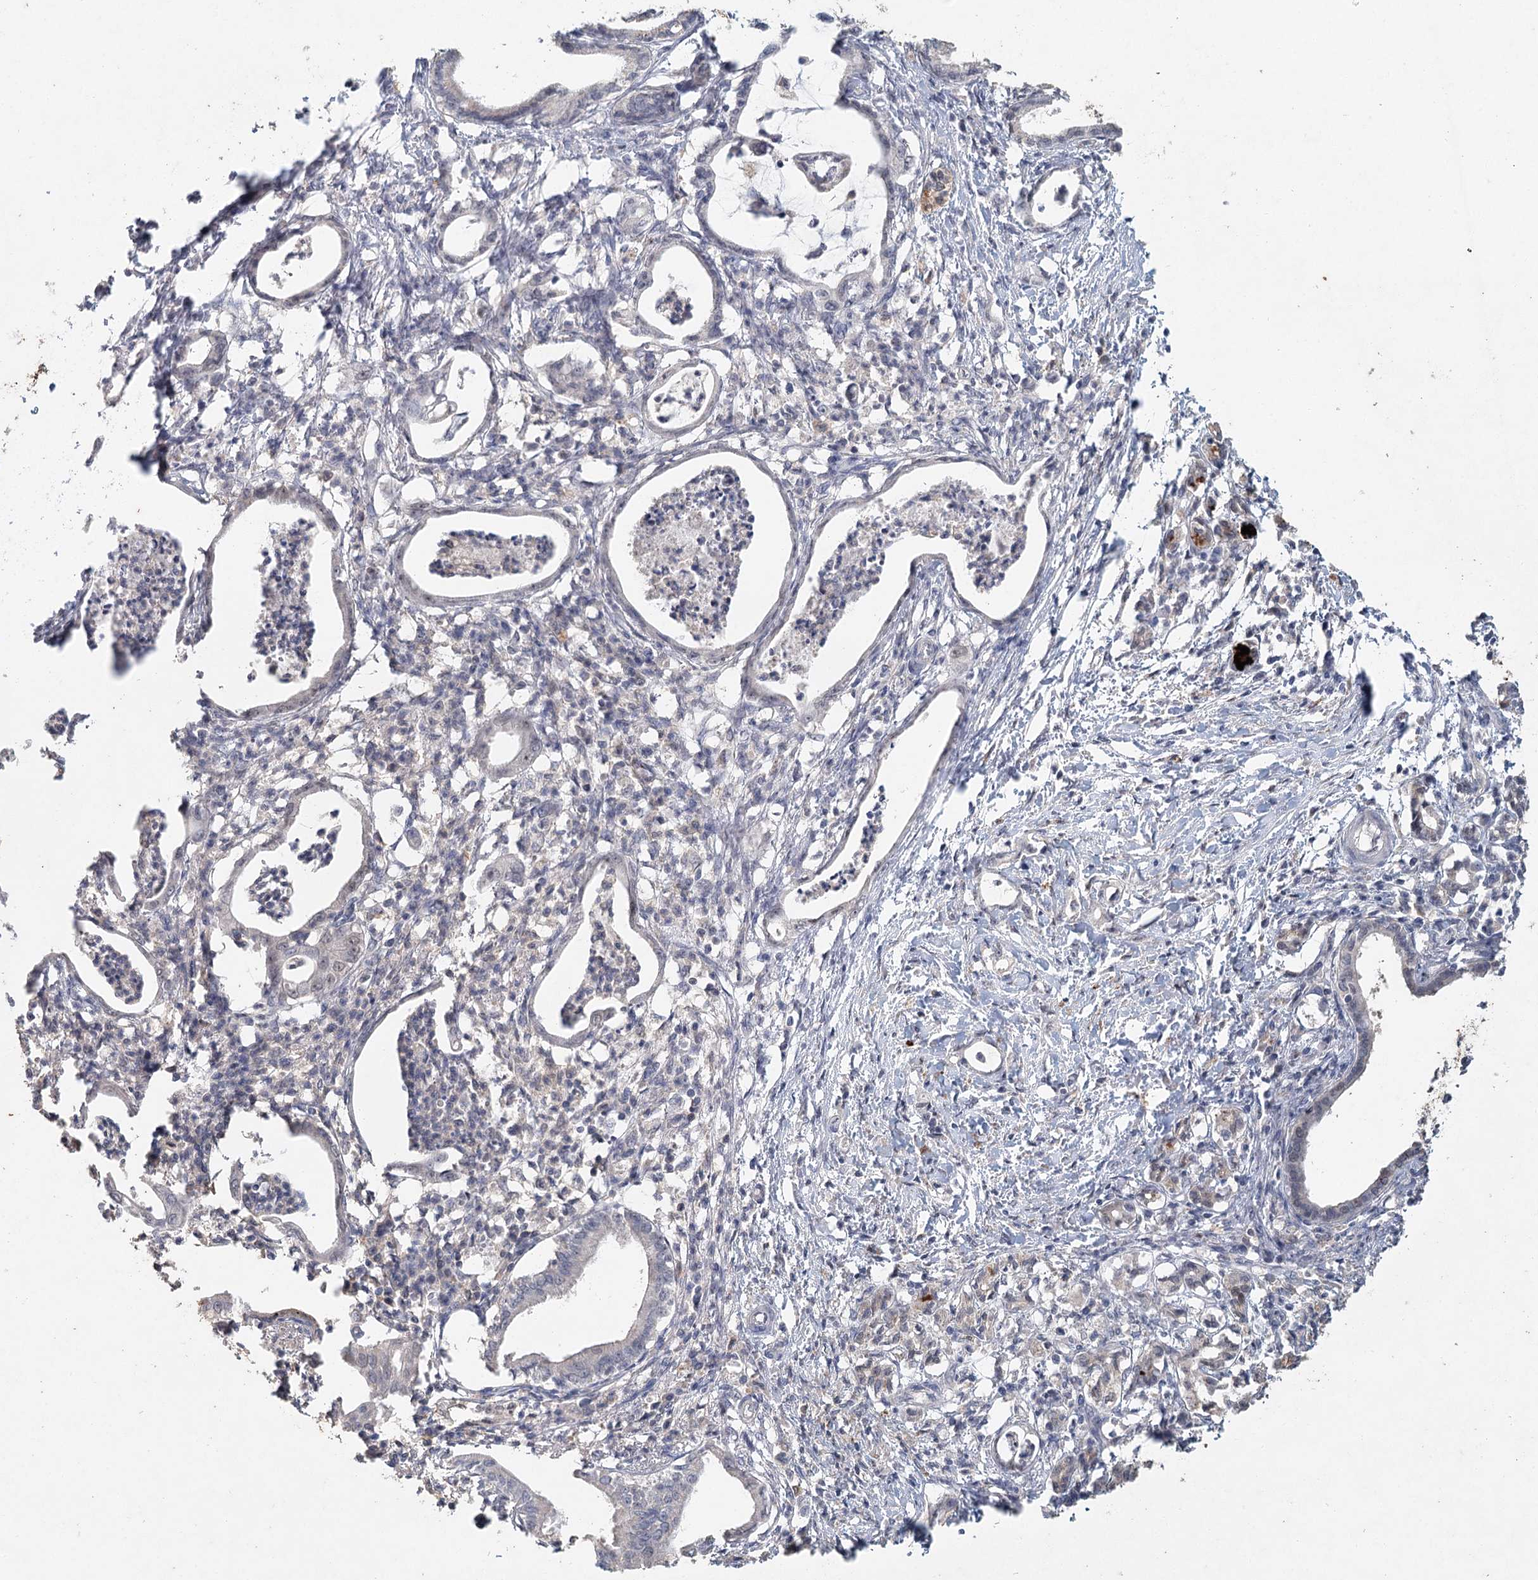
{"staining": {"intensity": "negative", "quantity": "none", "location": "none"}, "tissue": "pancreatic cancer", "cell_type": "Tumor cells", "image_type": "cancer", "snomed": [{"axis": "morphology", "description": "Adenocarcinoma, NOS"}, {"axis": "topography", "description": "Pancreas"}], "caption": "A histopathology image of human pancreatic cancer is negative for staining in tumor cells.", "gene": "ADK", "patient": {"sex": "female", "age": 55}}